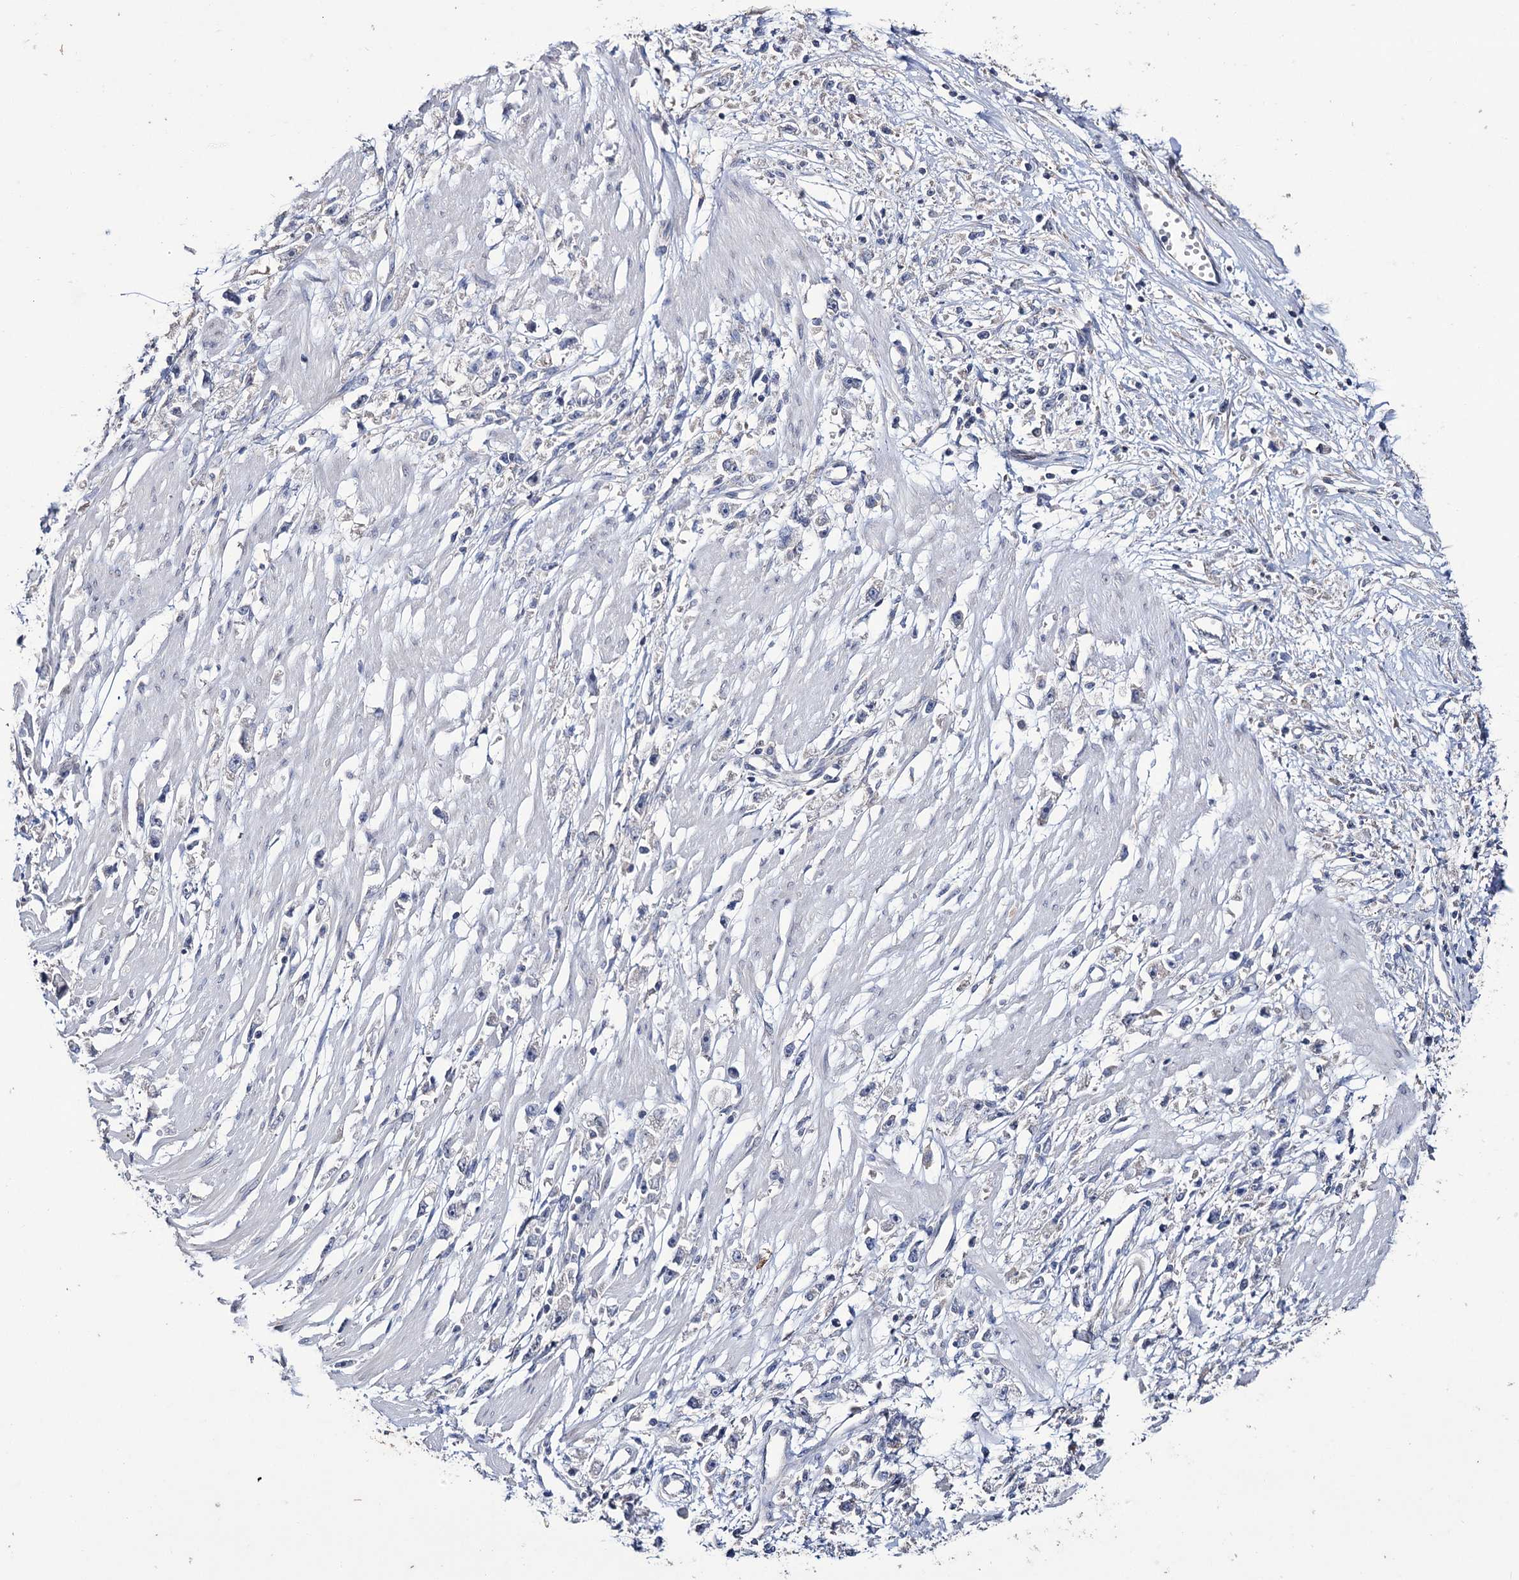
{"staining": {"intensity": "negative", "quantity": "none", "location": "none"}, "tissue": "stomach cancer", "cell_type": "Tumor cells", "image_type": "cancer", "snomed": [{"axis": "morphology", "description": "Adenocarcinoma, NOS"}, {"axis": "topography", "description": "Stomach"}], "caption": "High magnification brightfield microscopy of stomach cancer stained with DAB (3,3'-diaminobenzidine) (brown) and counterstained with hematoxylin (blue): tumor cells show no significant staining.", "gene": "EPB41L5", "patient": {"sex": "female", "age": 59}}